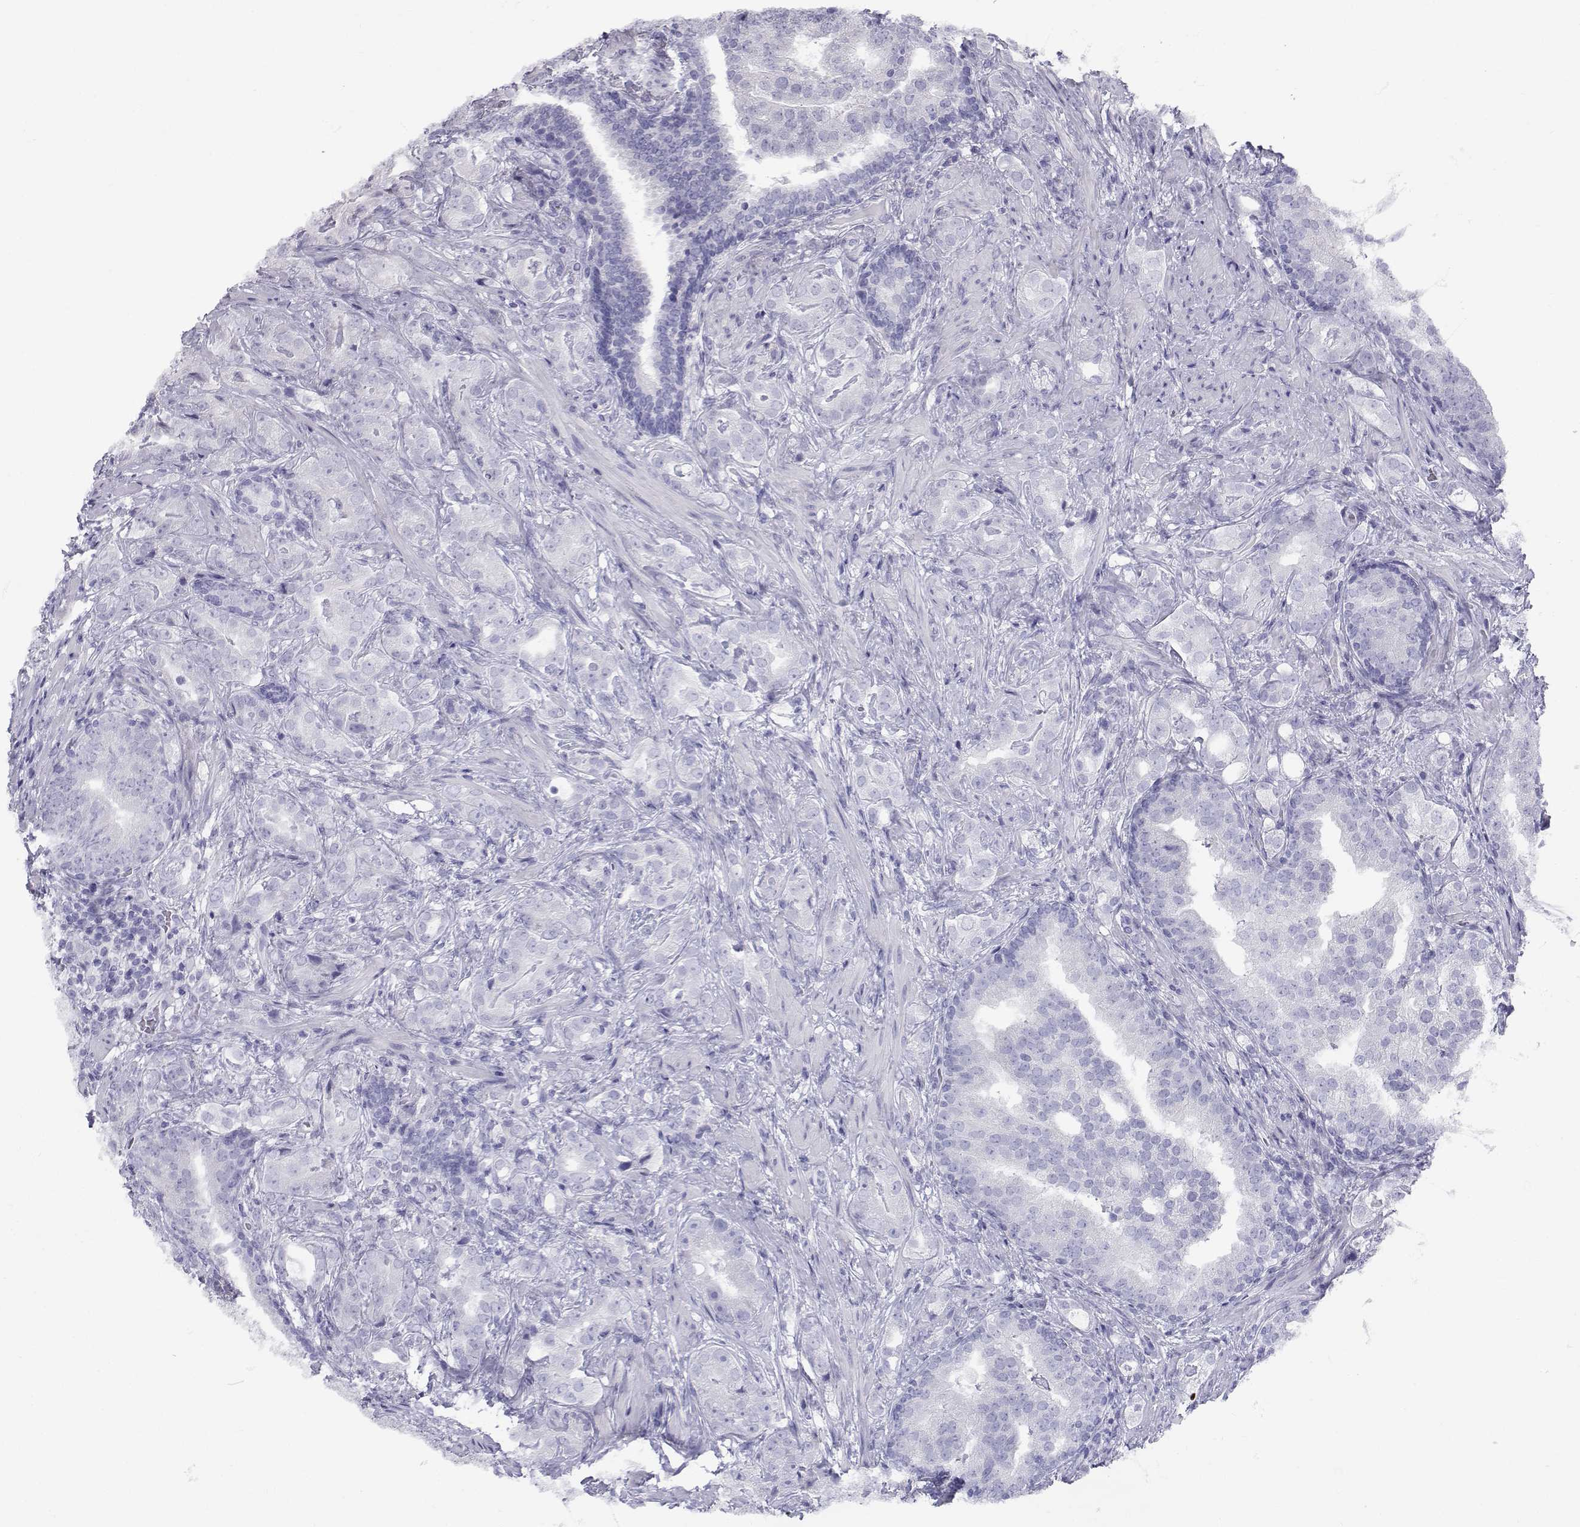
{"staining": {"intensity": "negative", "quantity": "none", "location": "none"}, "tissue": "prostate cancer", "cell_type": "Tumor cells", "image_type": "cancer", "snomed": [{"axis": "morphology", "description": "Adenocarcinoma, NOS"}, {"axis": "topography", "description": "Prostate"}], "caption": "Tumor cells are negative for protein expression in human adenocarcinoma (prostate). Brightfield microscopy of IHC stained with DAB (brown) and hematoxylin (blue), captured at high magnification.", "gene": "SLC6A3", "patient": {"sex": "male", "age": 57}}